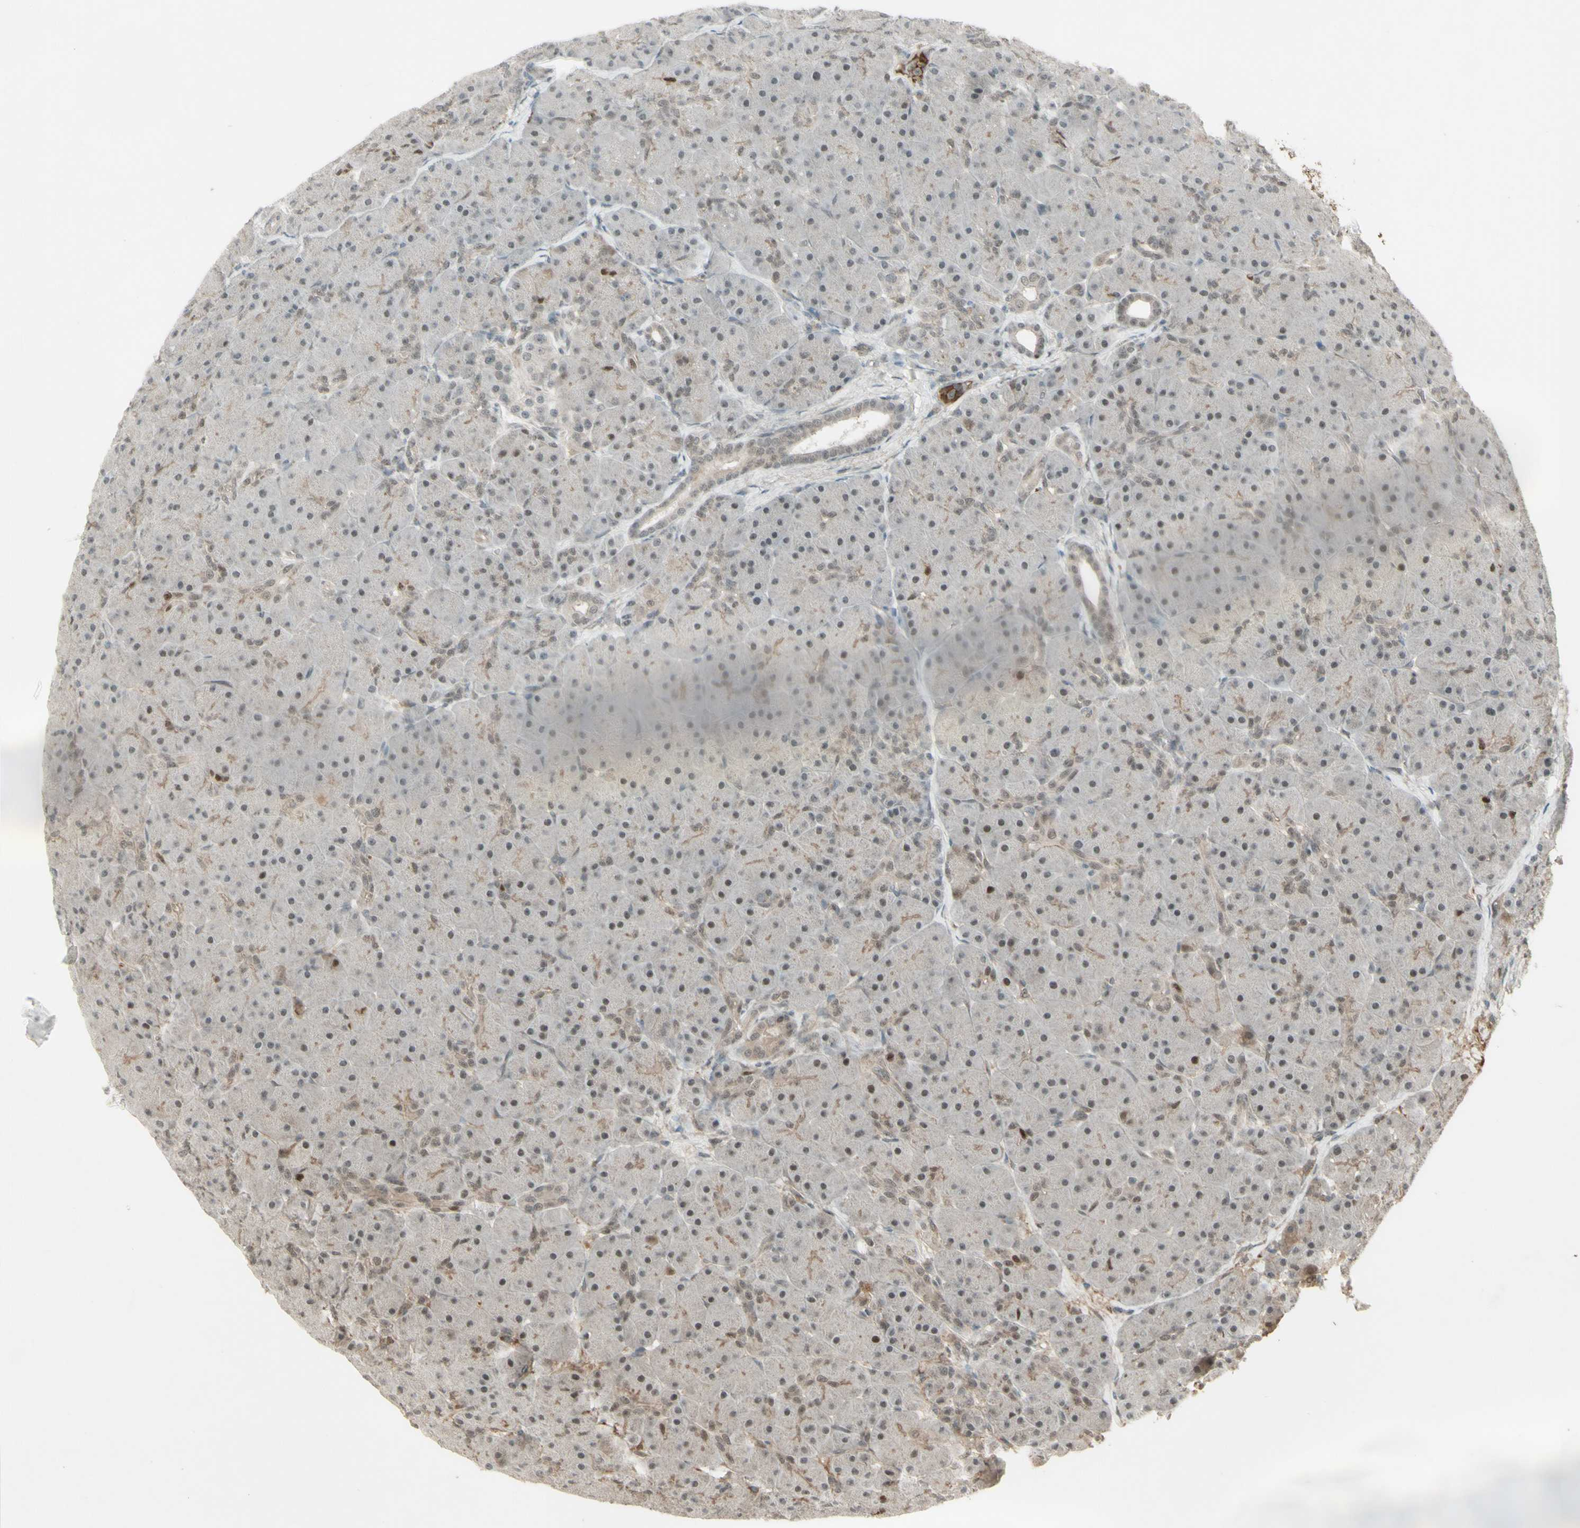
{"staining": {"intensity": "negative", "quantity": "none", "location": "none"}, "tissue": "pancreas", "cell_type": "Exocrine glandular cells", "image_type": "normal", "snomed": [{"axis": "morphology", "description": "Normal tissue, NOS"}, {"axis": "topography", "description": "Pancreas"}], "caption": "Human pancreas stained for a protein using immunohistochemistry (IHC) displays no staining in exocrine glandular cells.", "gene": "MSH6", "patient": {"sex": "male", "age": 66}}